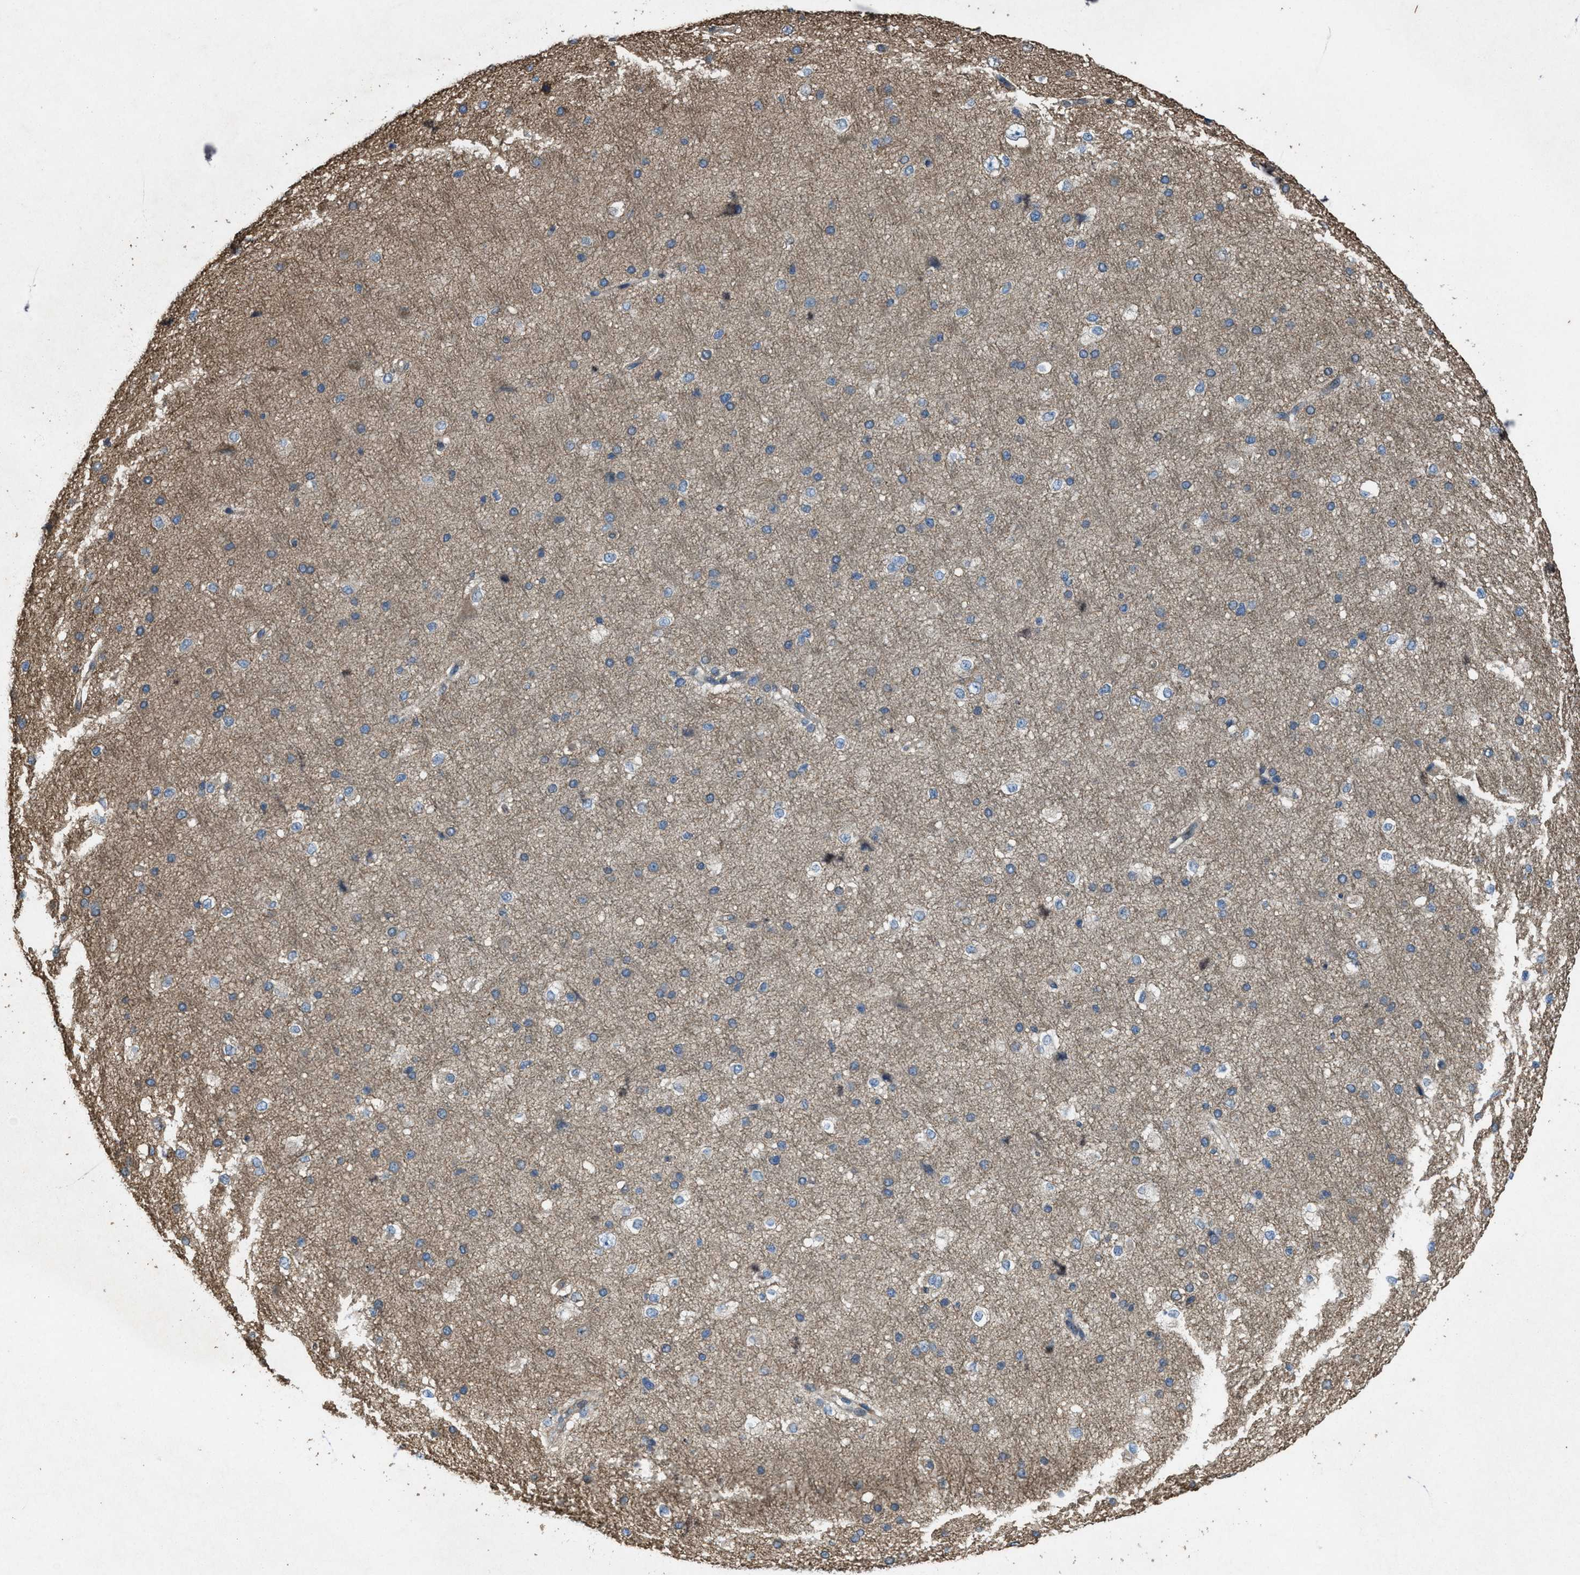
{"staining": {"intensity": "weak", "quantity": "25%-75%", "location": "cytoplasmic/membranous"}, "tissue": "cerebral cortex", "cell_type": "Endothelial cells", "image_type": "normal", "snomed": [{"axis": "morphology", "description": "Normal tissue, NOS"}, {"axis": "morphology", "description": "Developmental malformation"}, {"axis": "topography", "description": "Cerebral cortex"}], "caption": "The immunohistochemical stain shows weak cytoplasmic/membranous staining in endothelial cells of normal cerebral cortex. (DAB (3,3'-diaminobenzidine) IHC with brightfield microscopy, high magnification).", "gene": "PDP2", "patient": {"sex": "female", "age": 30}}